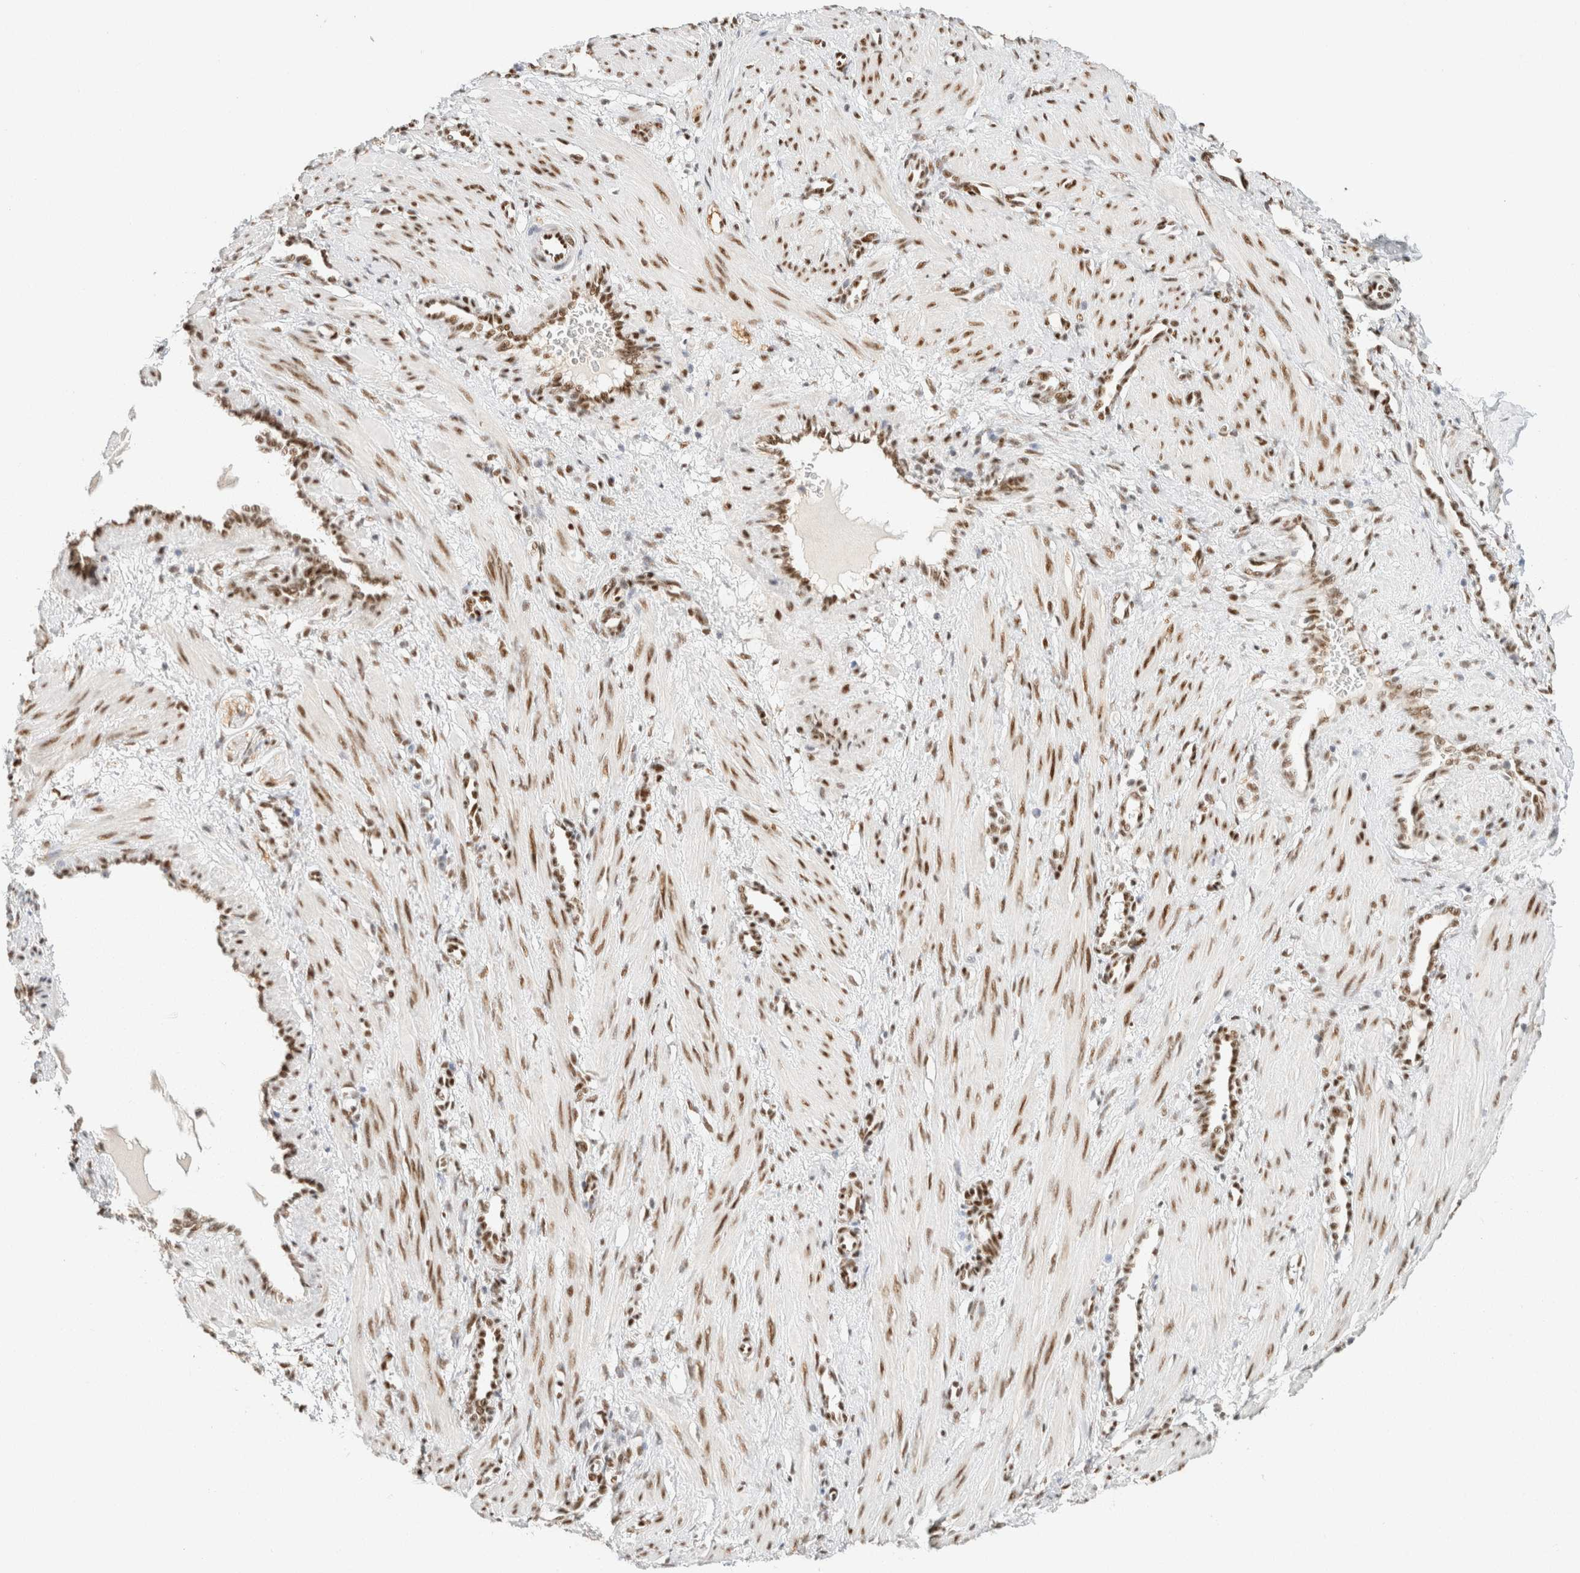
{"staining": {"intensity": "strong", "quantity": ">75%", "location": "nuclear"}, "tissue": "smooth muscle", "cell_type": "Smooth muscle cells", "image_type": "normal", "snomed": [{"axis": "morphology", "description": "Normal tissue, NOS"}, {"axis": "topography", "description": "Endometrium"}], "caption": "High-magnification brightfield microscopy of unremarkable smooth muscle stained with DAB (3,3'-diaminobenzidine) (brown) and counterstained with hematoxylin (blue). smooth muscle cells exhibit strong nuclear expression is appreciated in approximately>75% of cells. (DAB (3,3'-diaminobenzidine) IHC with brightfield microscopy, high magnification).", "gene": "ZNF768", "patient": {"sex": "female", "age": 33}}